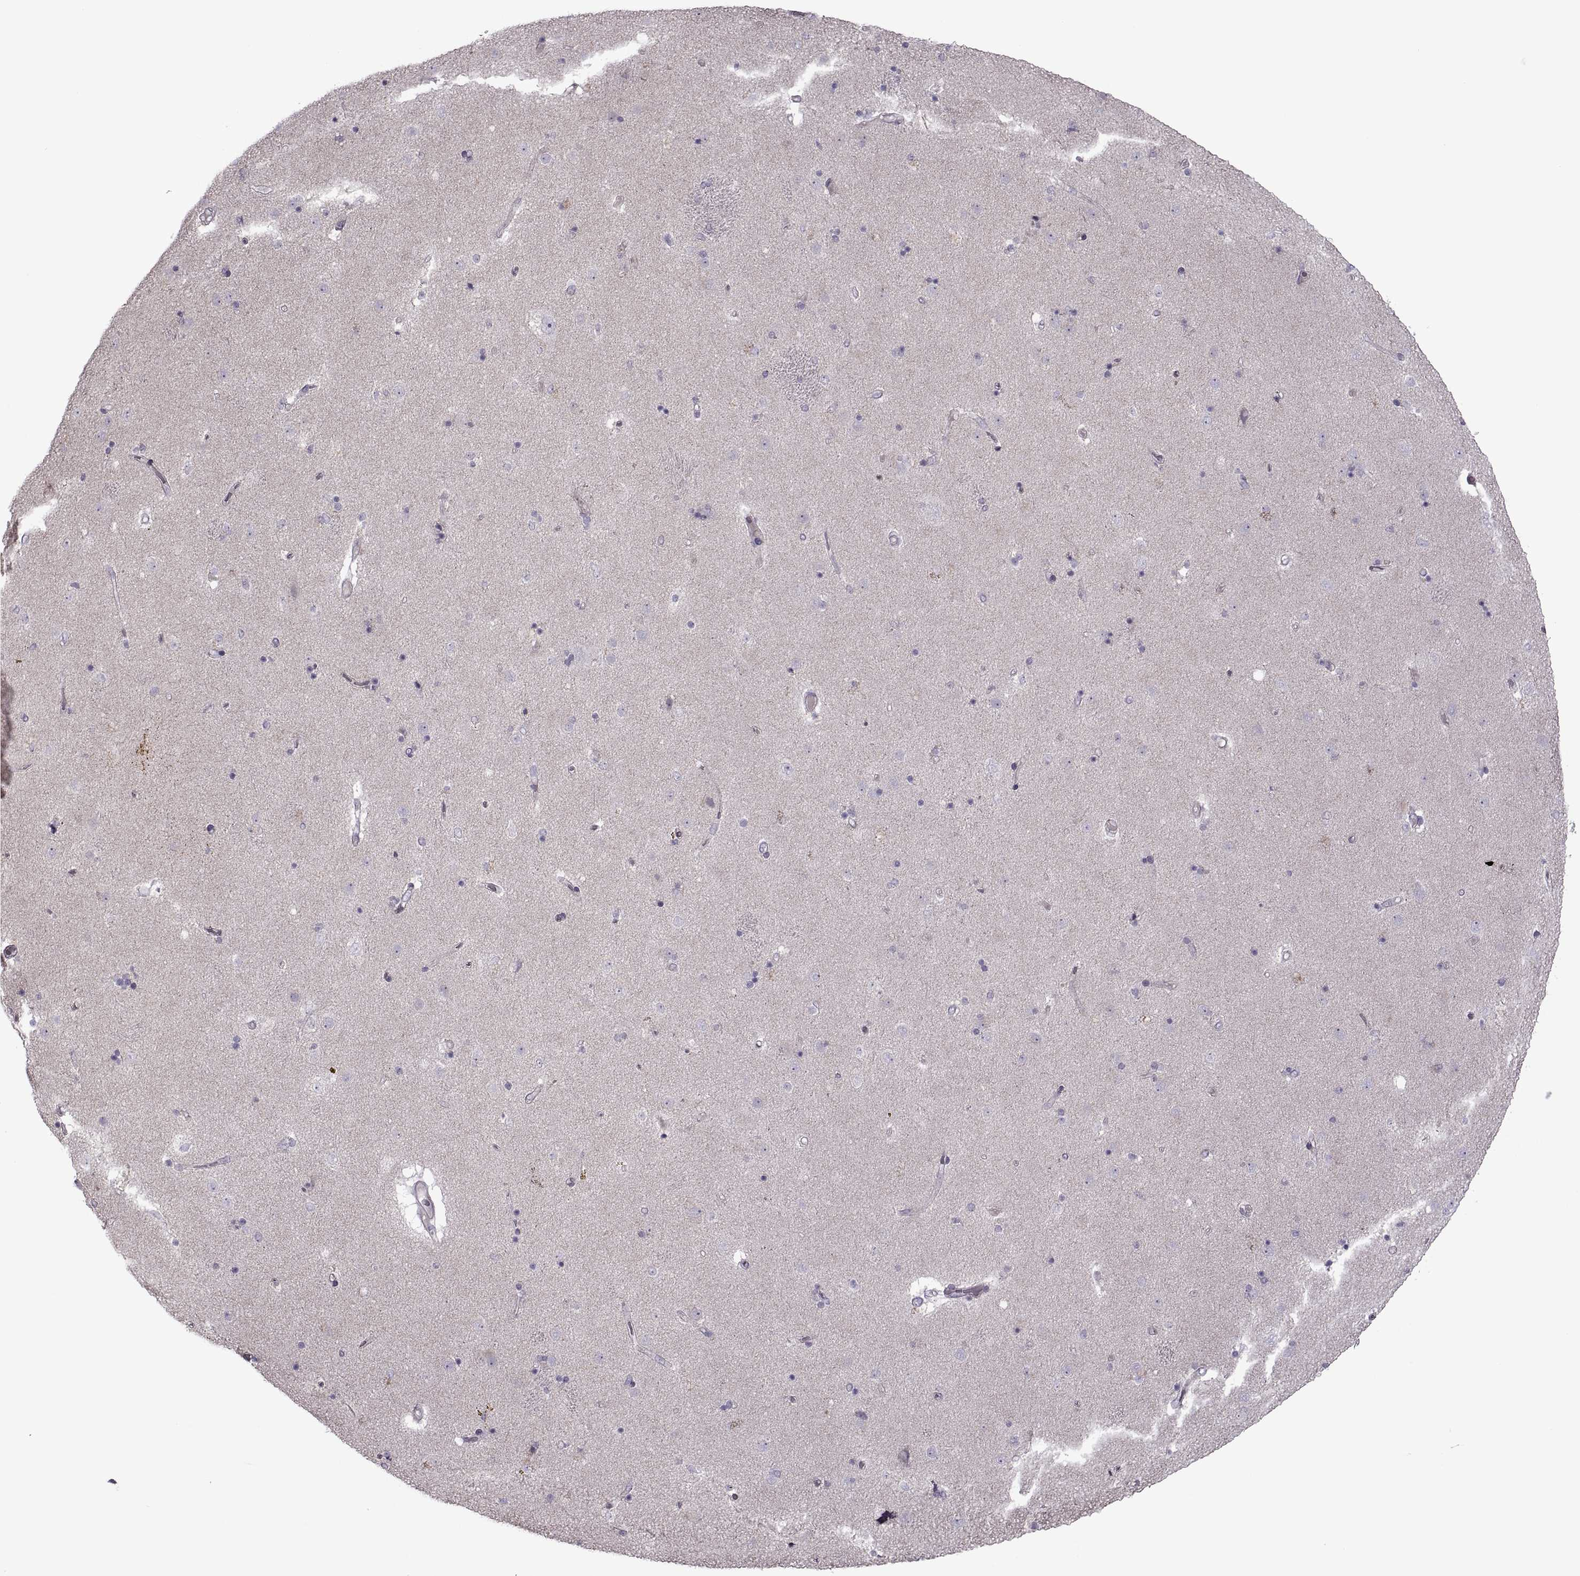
{"staining": {"intensity": "negative", "quantity": "none", "location": "none"}, "tissue": "caudate", "cell_type": "Glial cells", "image_type": "normal", "snomed": [{"axis": "morphology", "description": "Normal tissue, NOS"}, {"axis": "topography", "description": "Lateral ventricle wall"}], "caption": "DAB immunohistochemical staining of normal caudate shows no significant staining in glial cells. (Brightfield microscopy of DAB (3,3'-diaminobenzidine) IHC at high magnification).", "gene": "PIERCE1", "patient": {"sex": "female", "age": 71}}